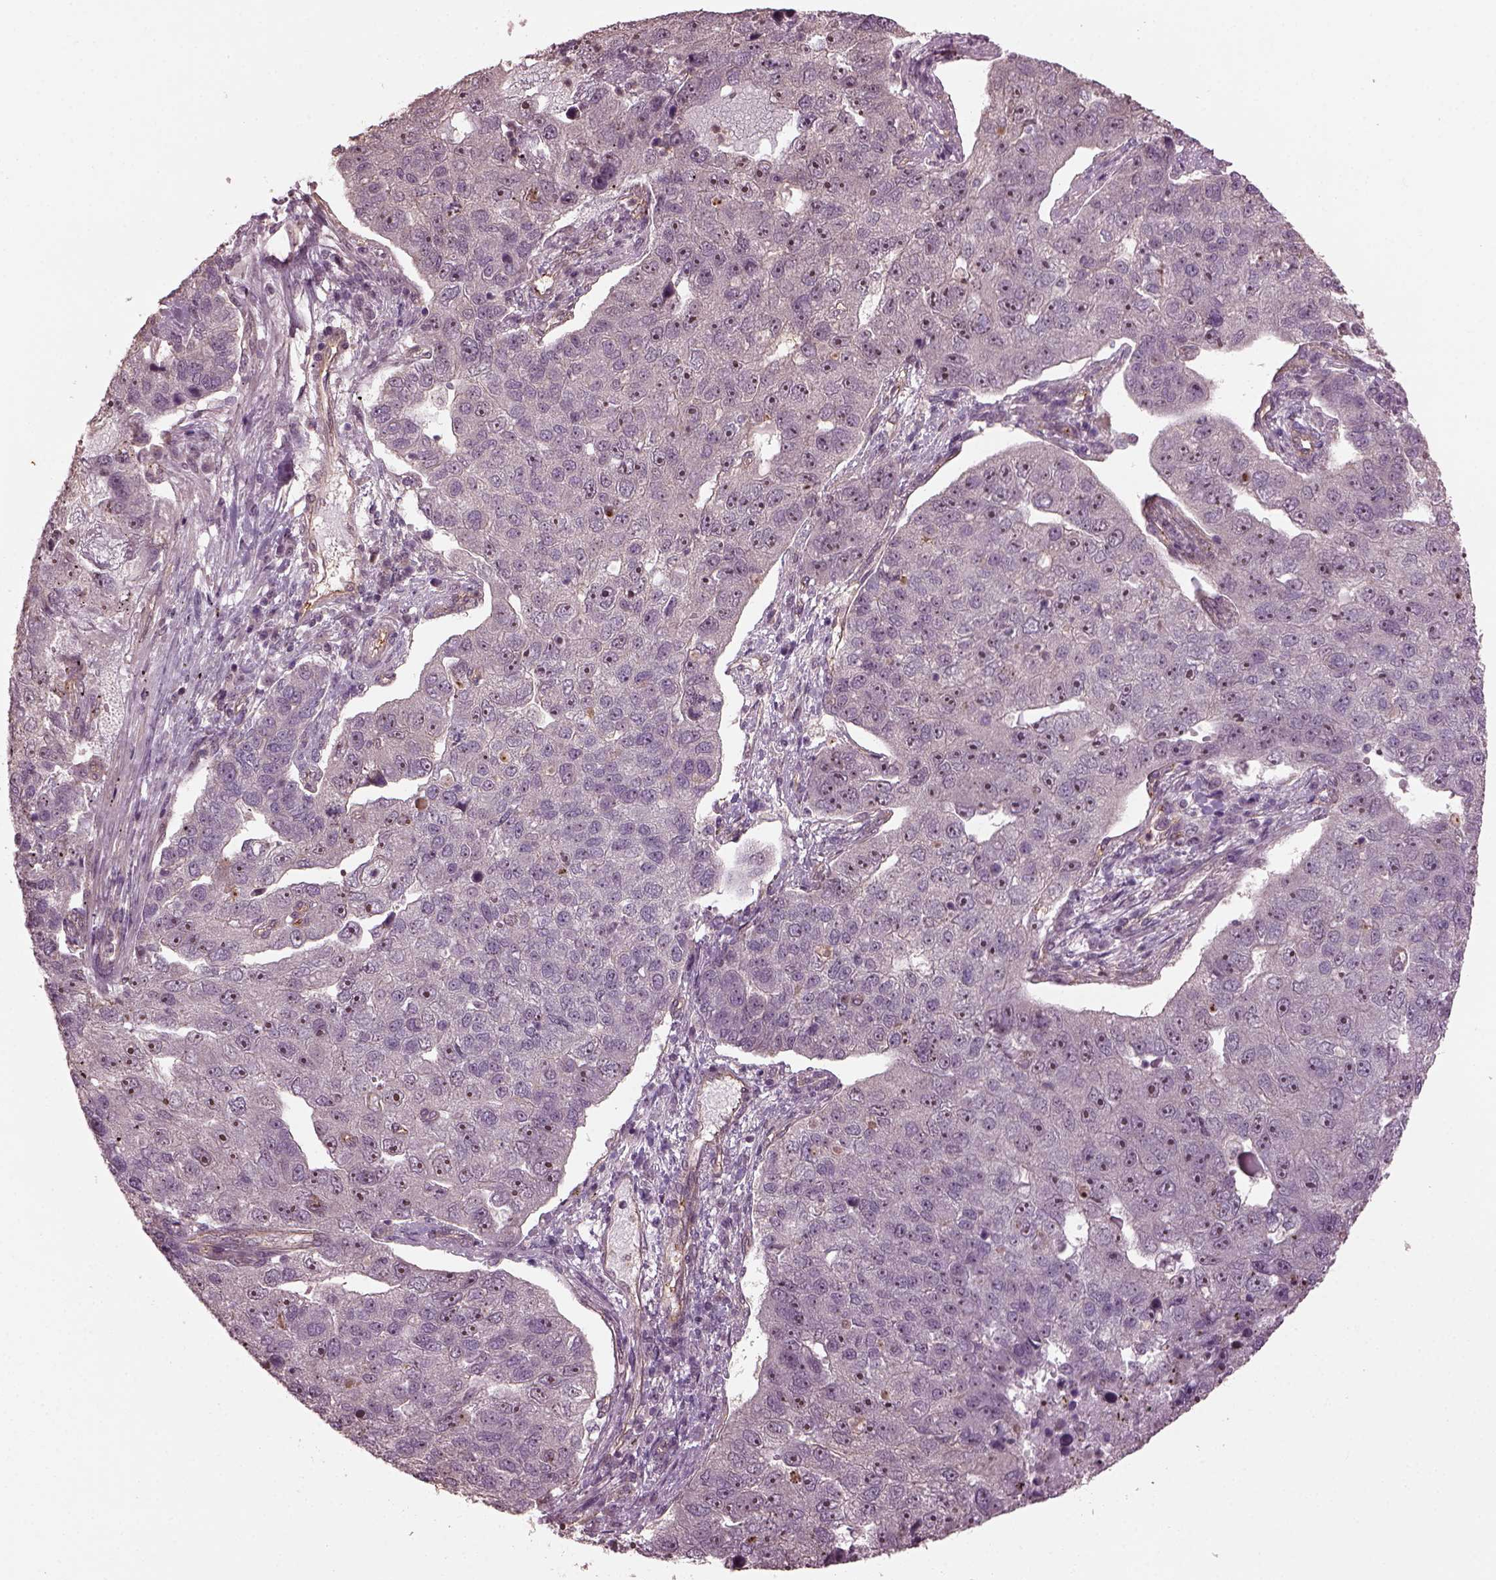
{"staining": {"intensity": "weak", "quantity": "<25%", "location": "nuclear"}, "tissue": "pancreatic cancer", "cell_type": "Tumor cells", "image_type": "cancer", "snomed": [{"axis": "morphology", "description": "Adenocarcinoma, NOS"}, {"axis": "topography", "description": "Pancreas"}], "caption": "An image of pancreatic cancer stained for a protein reveals no brown staining in tumor cells.", "gene": "GNRH1", "patient": {"sex": "female", "age": 61}}